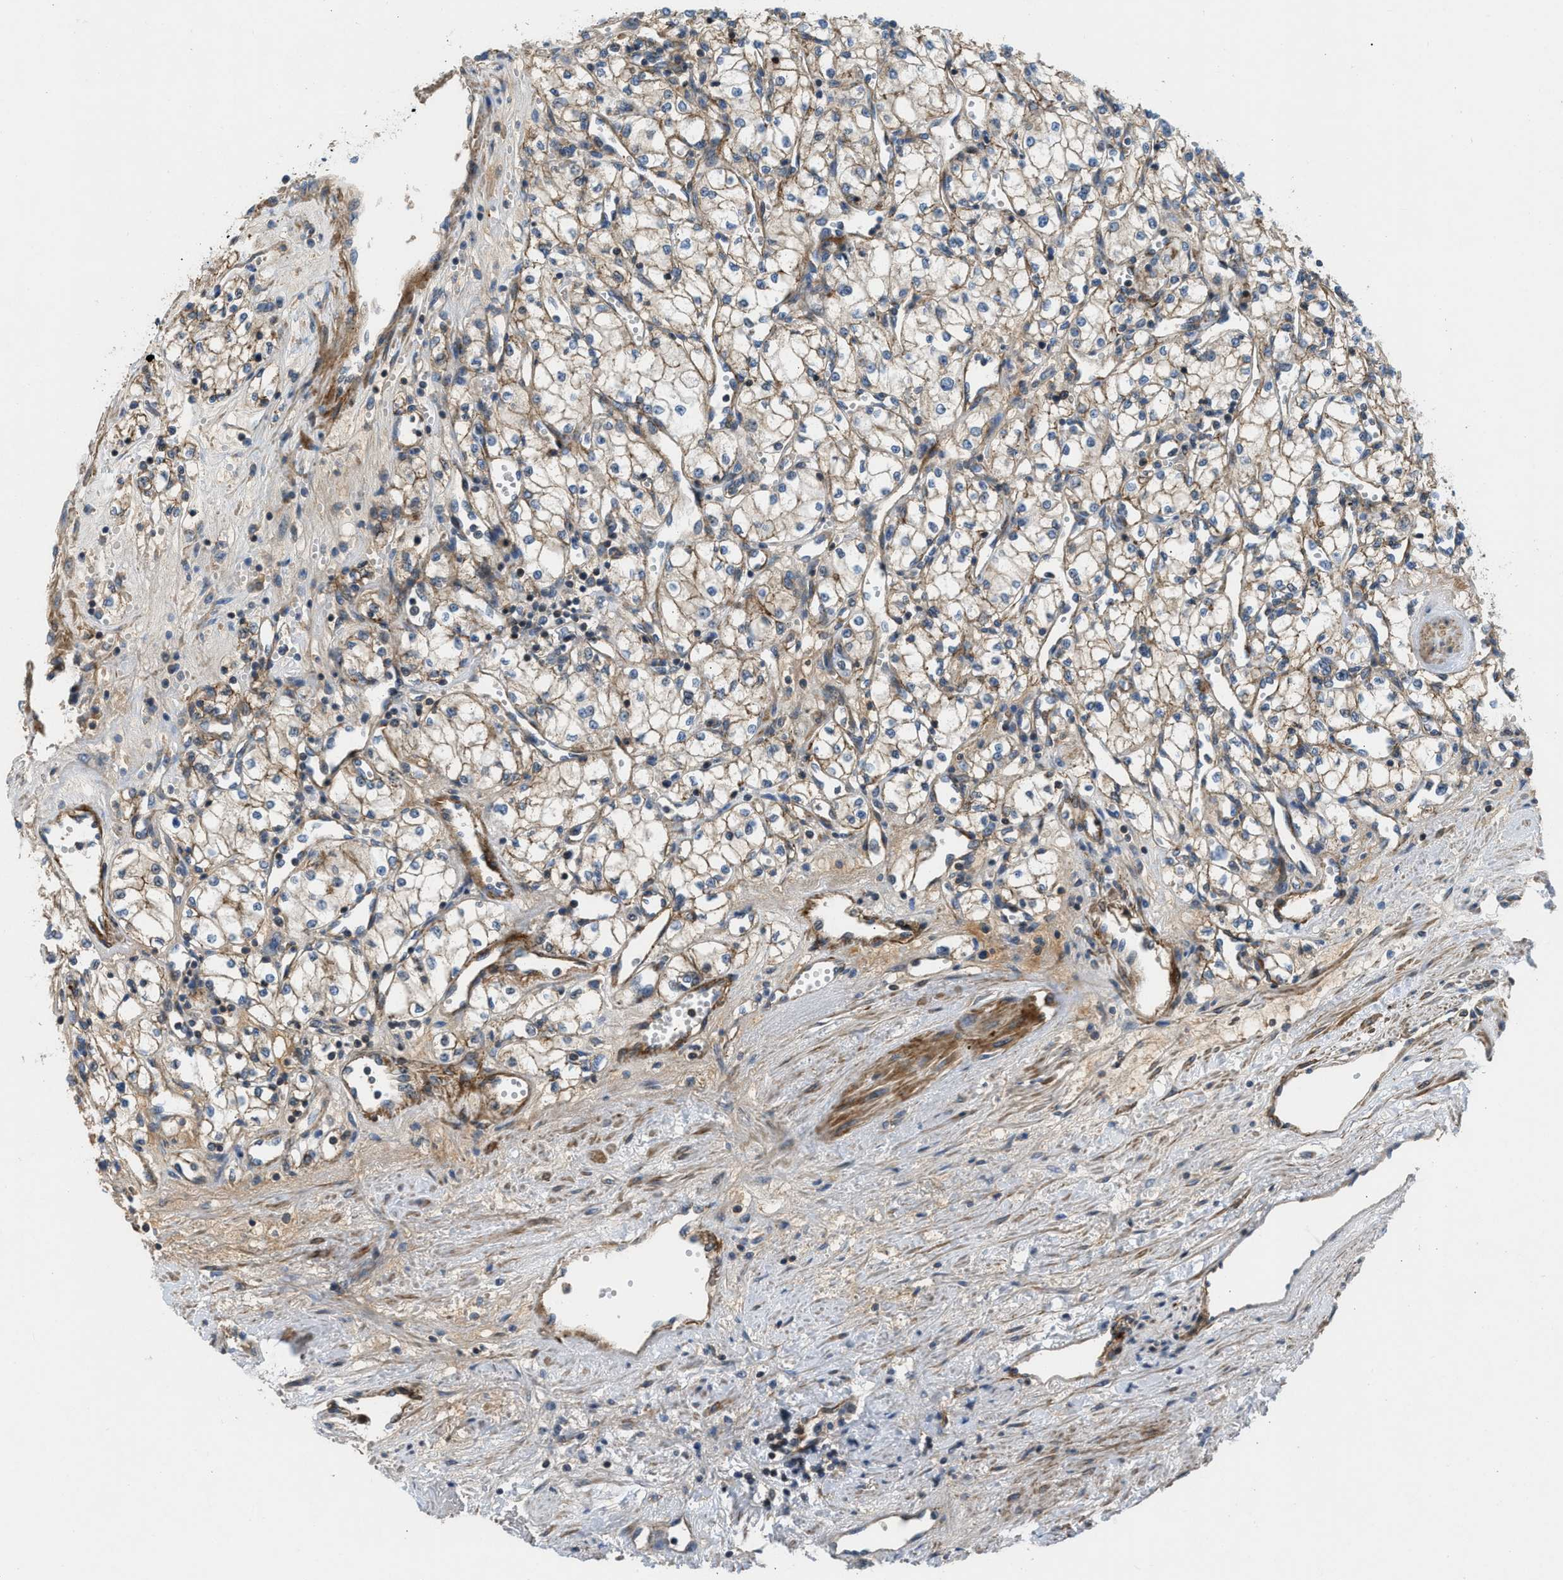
{"staining": {"intensity": "moderate", "quantity": ">75%", "location": "cytoplasmic/membranous"}, "tissue": "renal cancer", "cell_type": "Tumor cells", "image_type": "cancer", "snomed": [{"axis": "morphology", "description": "Adenocarcinoma, NOS"}, {"axis": "topography", "description": "Kidney"}], "caption": "Renal cancer was stained to show a protein in brown. There is medium levels of moderate cytoplasmic/membranous staining in about >75% of tumor cells. (brown staining indicates protein expression, while blue staining denotes nuclei).", "gene": "NYNRIN", "patient": {"sex": "male", "age": 59}}